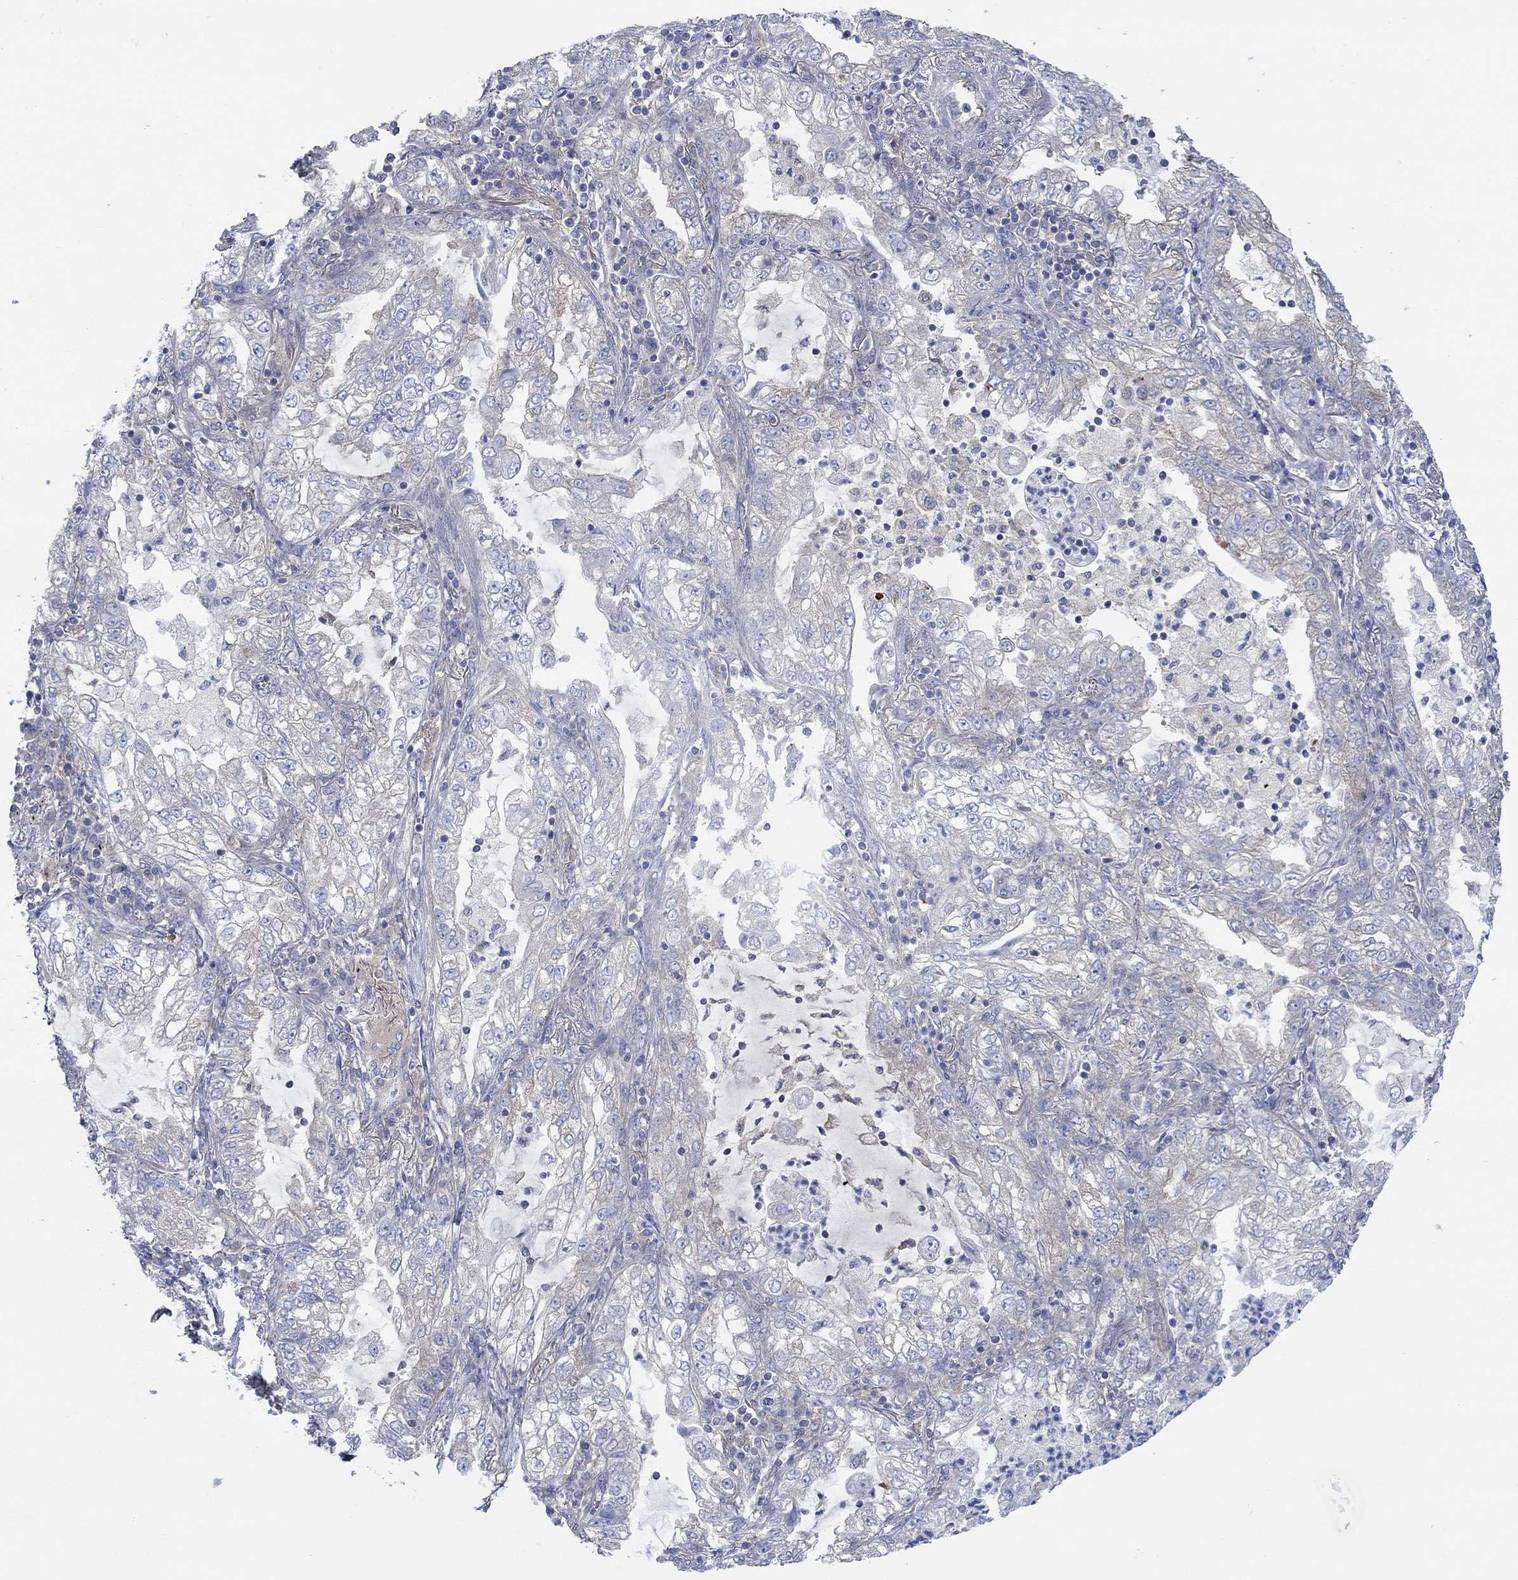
{"staining": {"intensity": "negative", "quantity": "none", "location": "none"}, "tissue": "lung cancer", "cell_type": "Tumor cells", "image_type": "cancer", "snomed": [{"axis": "morphology", "description": "Adenocarcinoma, NOS"}, {"axis": "topography", "description": "Lung"}], "caption": "The photomicrograph displays no staining of tumor cells in lung cancer. (DAB (3,3'-diaminobenzidine) IHC with hematoxylin counter stain).", "gene": "SPAG9", "patient": {"sex": "female", "age": 73}}